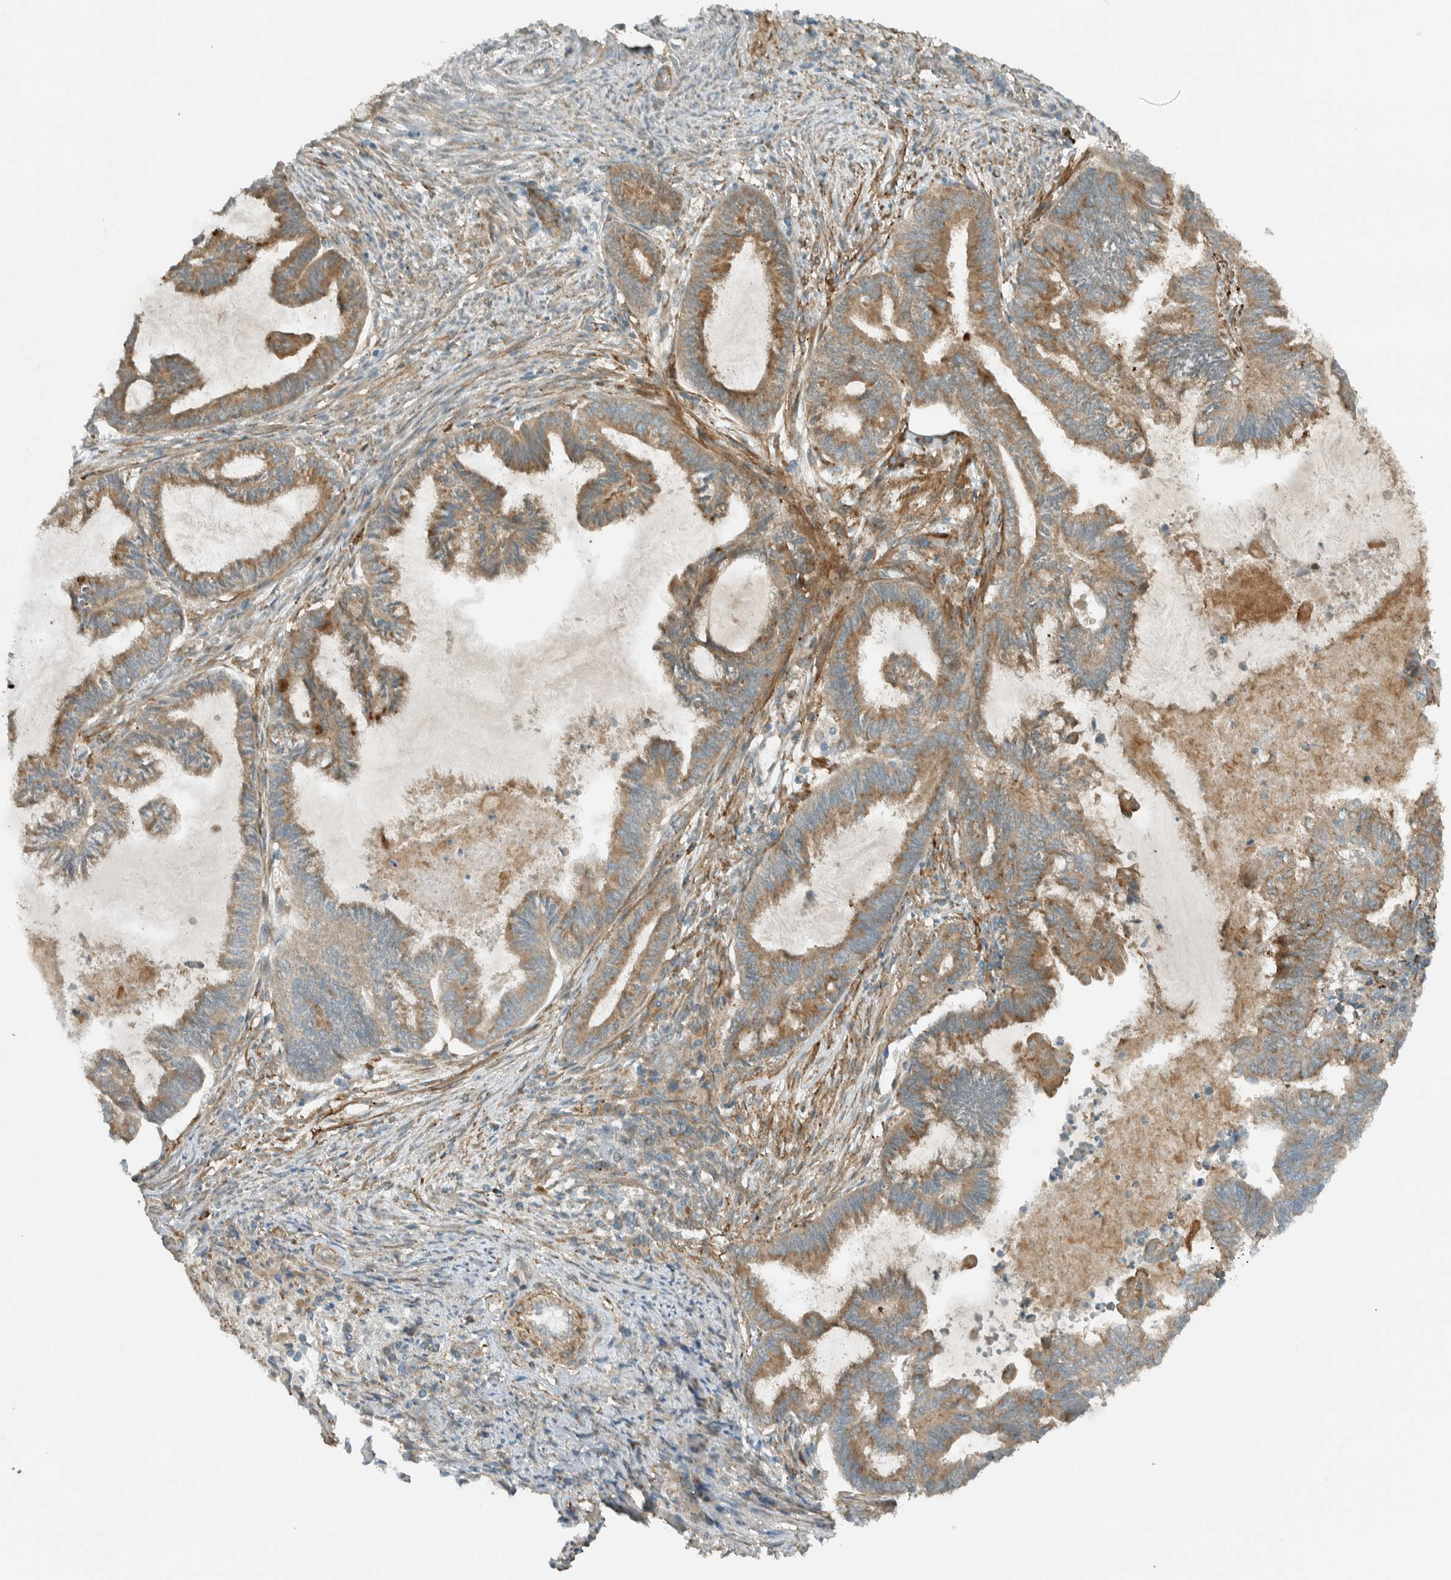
{"staining": {"intensity": "moderate", "quantity": ">75%", "location": "cytoplasmic/membranous"}, "tissue": "endometrial cancer", "cell_type": "Tumor cells", "image_type": "cancer", "snomed": [{"axis": "morphology", "description": "Adenocarcinoma, NOS"}, {"axis": "topography", "description": "Endometrium"}], "caption": "Immunohistochemical staining of adenocarcinoma (endometrial) demonstrates medium levels of moderate cytoplasmic/membranous staining in about >75% of tumor cells. The protein is shown in brown color, while the nuclei are stained blue.", "gene": "EXOC7", "patient": {"sex": "female", "age": 86}}